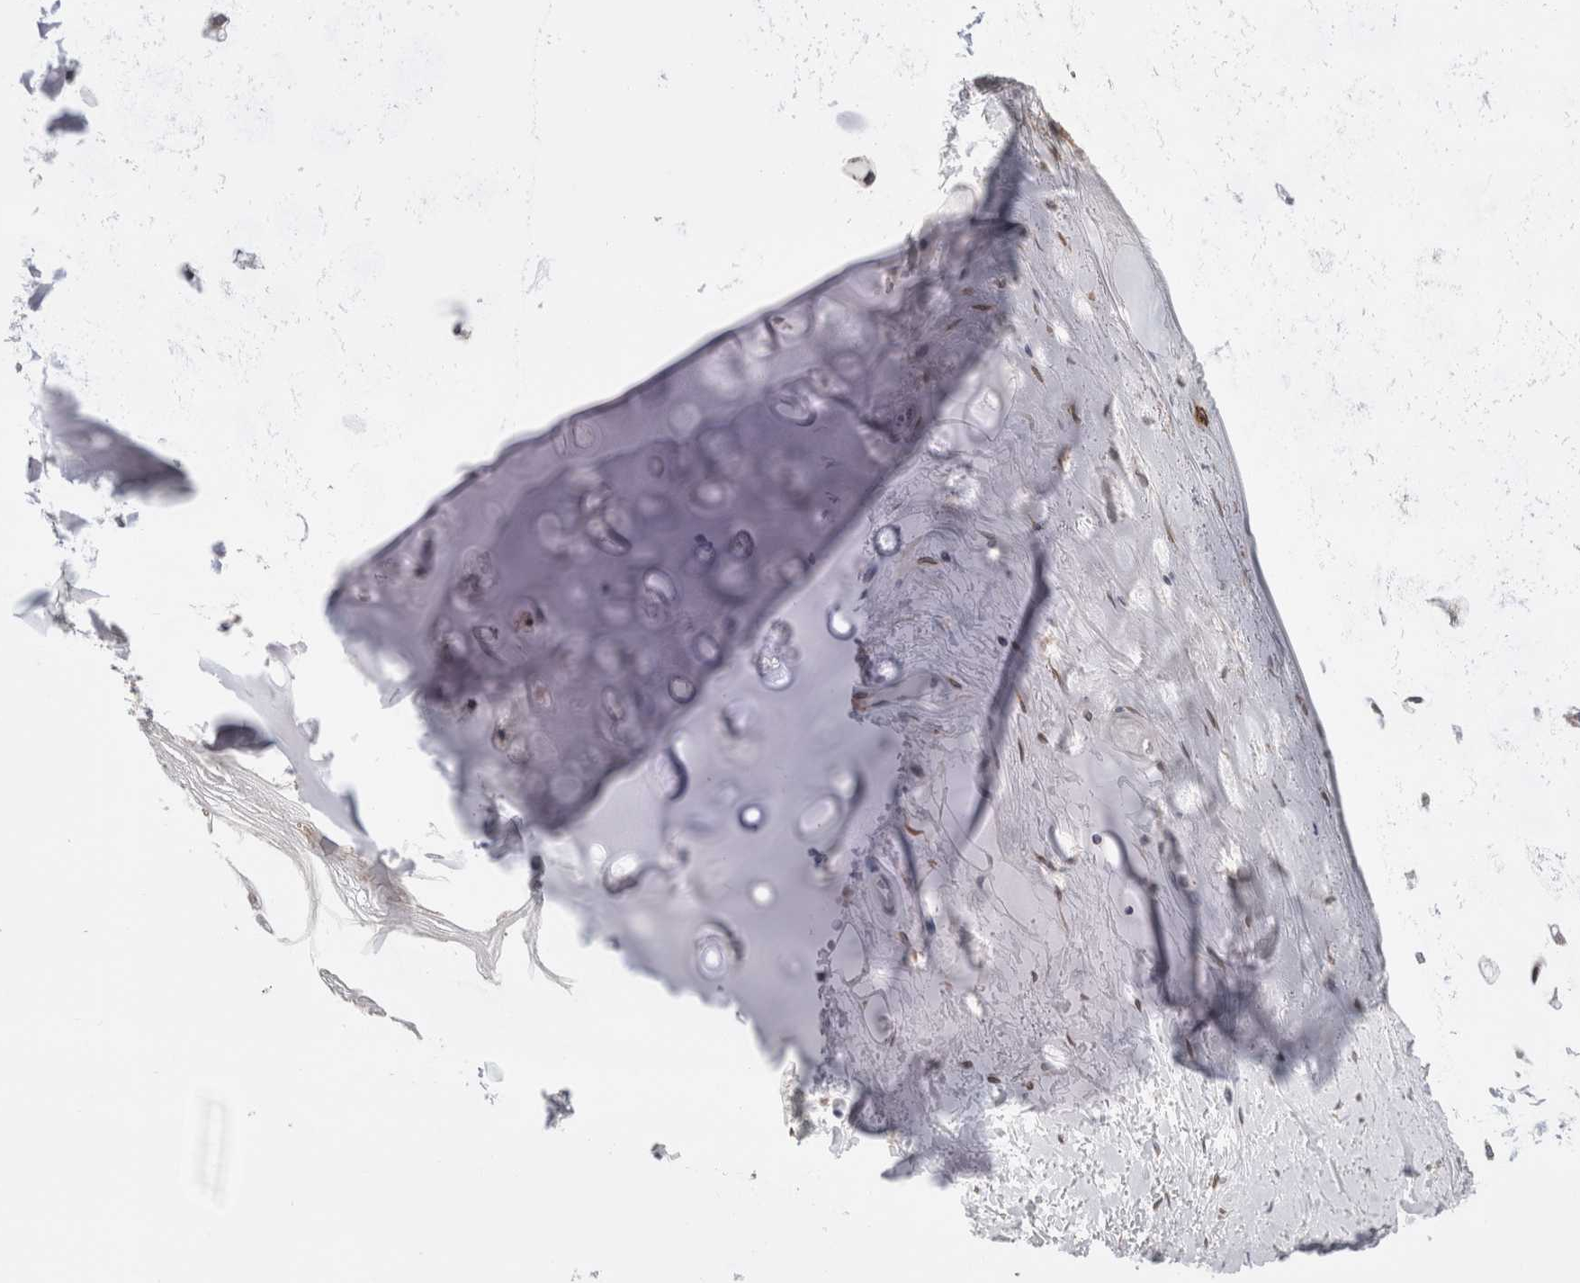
{"staining": {"intensity": "negative", "quantity": "none", "location": "none"}, "tissue": "adipose tissue", "cell_type": "Adipocytes", "image_type": "normal", "snomed": [{"axis": "morphology", "description": "Normal tissue, NOS"}, {"axis": "topography", "description": "Bronchus"}], "caption": "A high-resolution micrograph shows IHC staining of normal adipose tissue, which reveals no significant positivity in adipocytes.", "gene": "VCPIP1", "patient": {"sex": "male", "age": 66}}